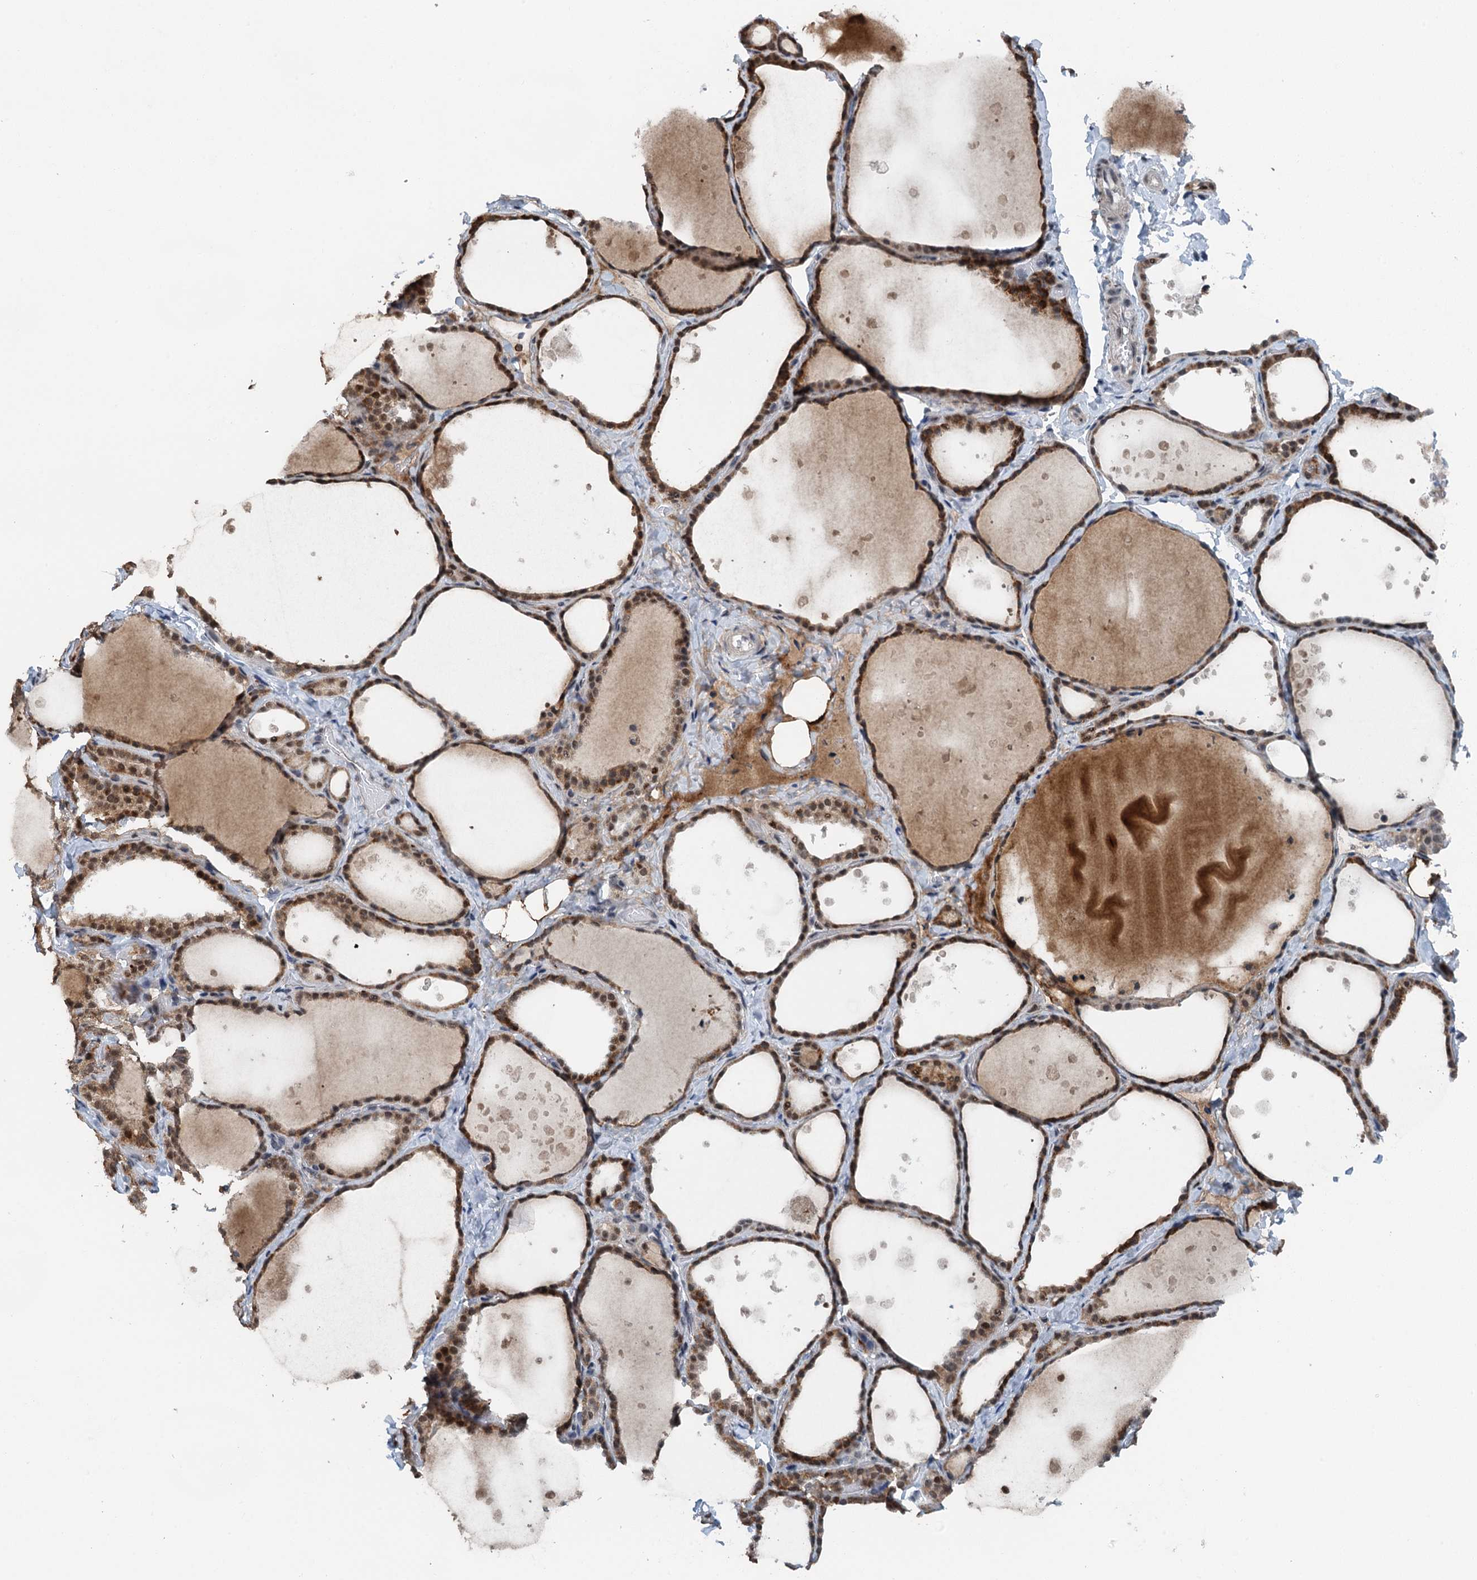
{"staining": {"intensity": "moderate", "quantity": ">75%", "location": "nuclear"}, "tissue": "thyroid gland", "cell_type": "Glandular cells", "image_type": "normal", "snomed": [{"axis": "morphology", "description": "Normal tissue, NOS"}, {"axis": "topography", "description": "Thyroid gland"}], "caption": "A high-resolution image shows immunohistochemistry (IHC) staining of normal thyroid gland, which demonstrates moderate nuclear expression in approximately >75% of glandular cells. Immunohistochemistry stains the protein of interest in brown and the nuclei are stained blue.", "gene": "MTA3", "patient": {"sex": "female", "age": 44}}